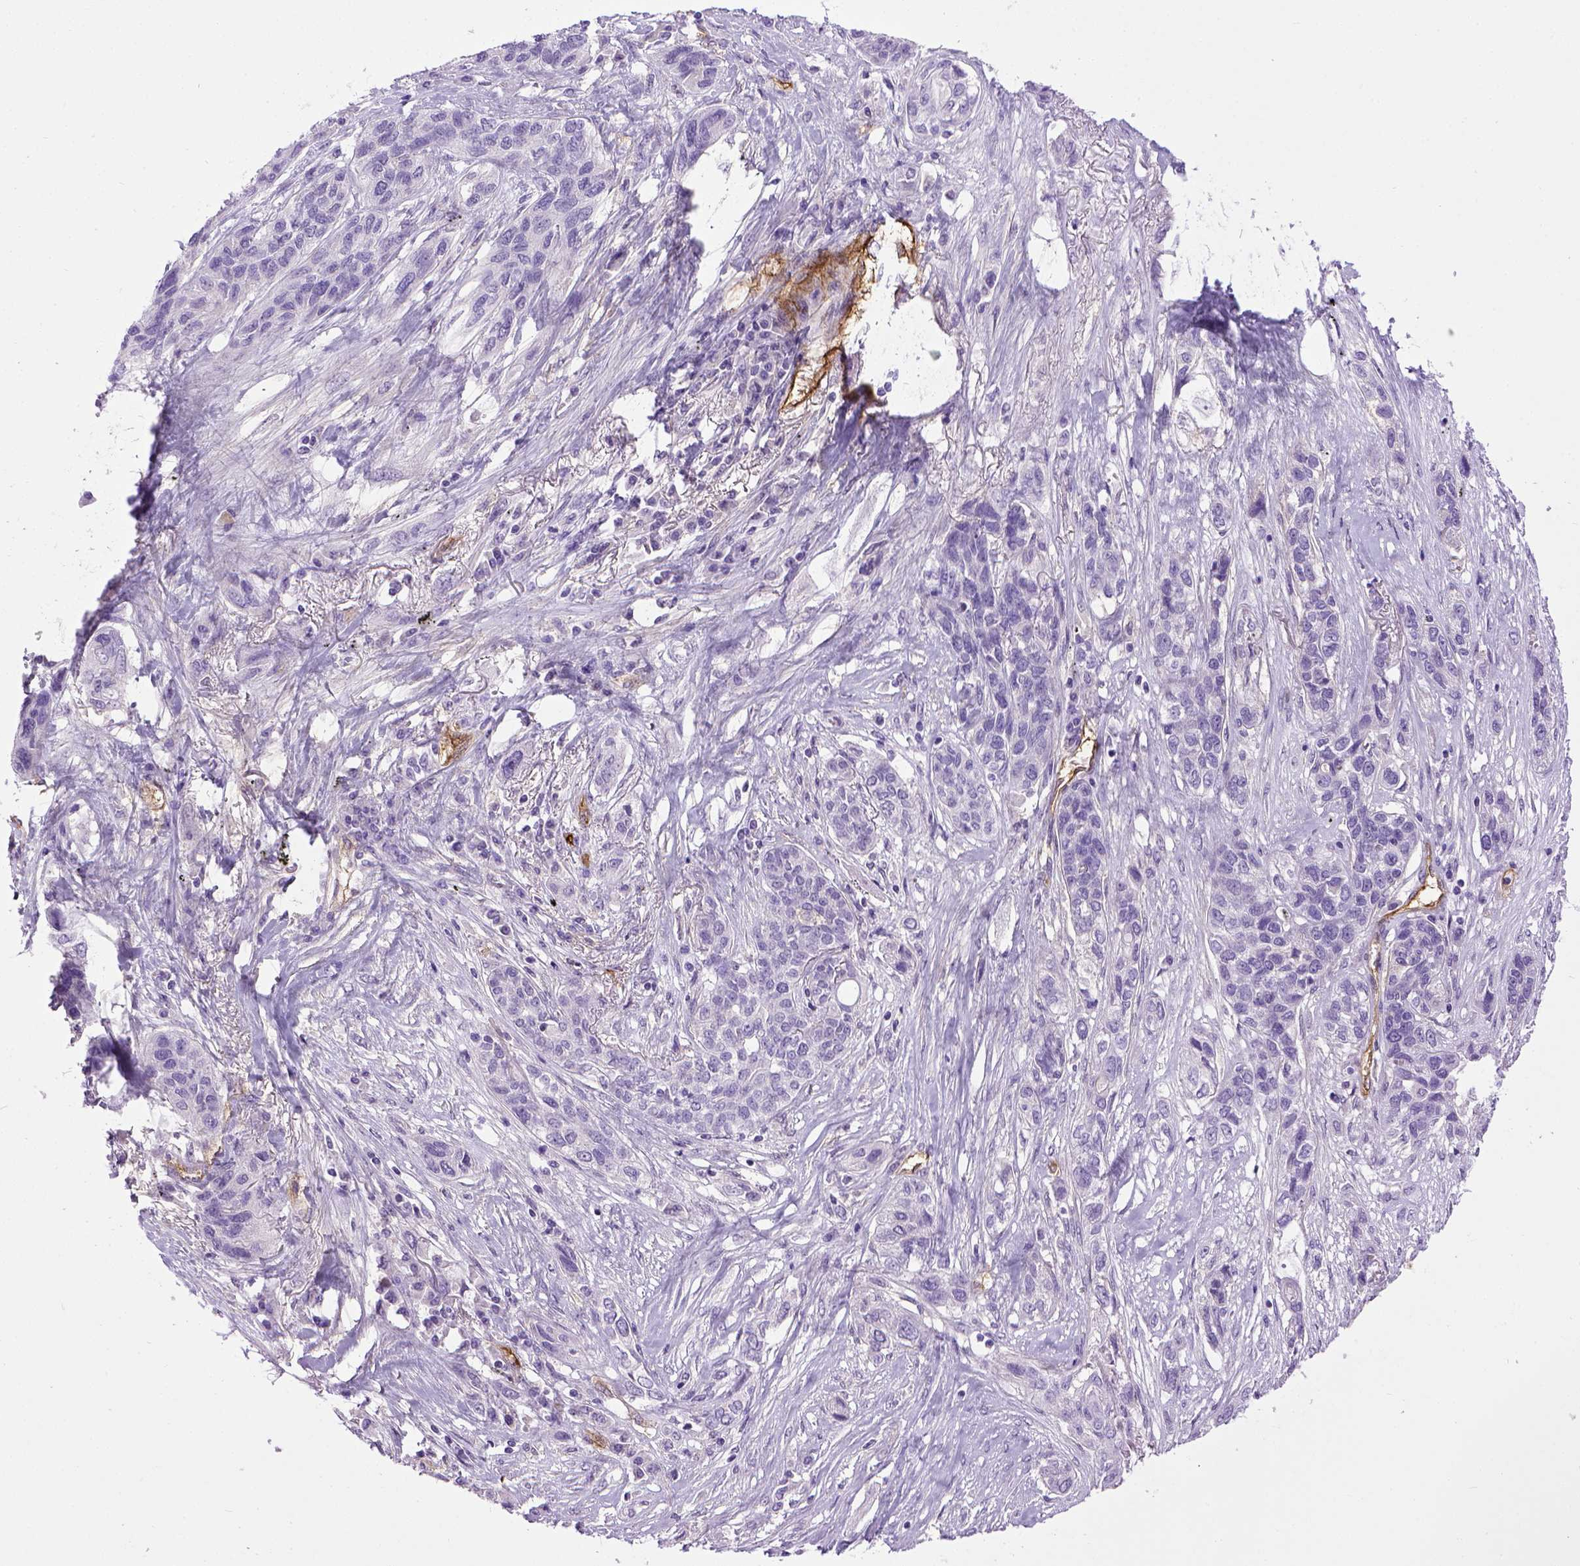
{"staining": {"intensity": "negative", "quantity": "none", "location": "none"}, "tissue": "lung cancer", "cell_type": "Tumor cells", "image_type": "cancer", "snomed": [{"axis": "morphology", "description": "Squamous cell carcinoma, NOS"}, {"axis": "topography", "description": "Lung"}], "caption": "Tumor cells are negative for brown protein staining in lung squamous cell carcinoma.", "gene": "ENG", "patient": {"sex": "female", "age": 70}}